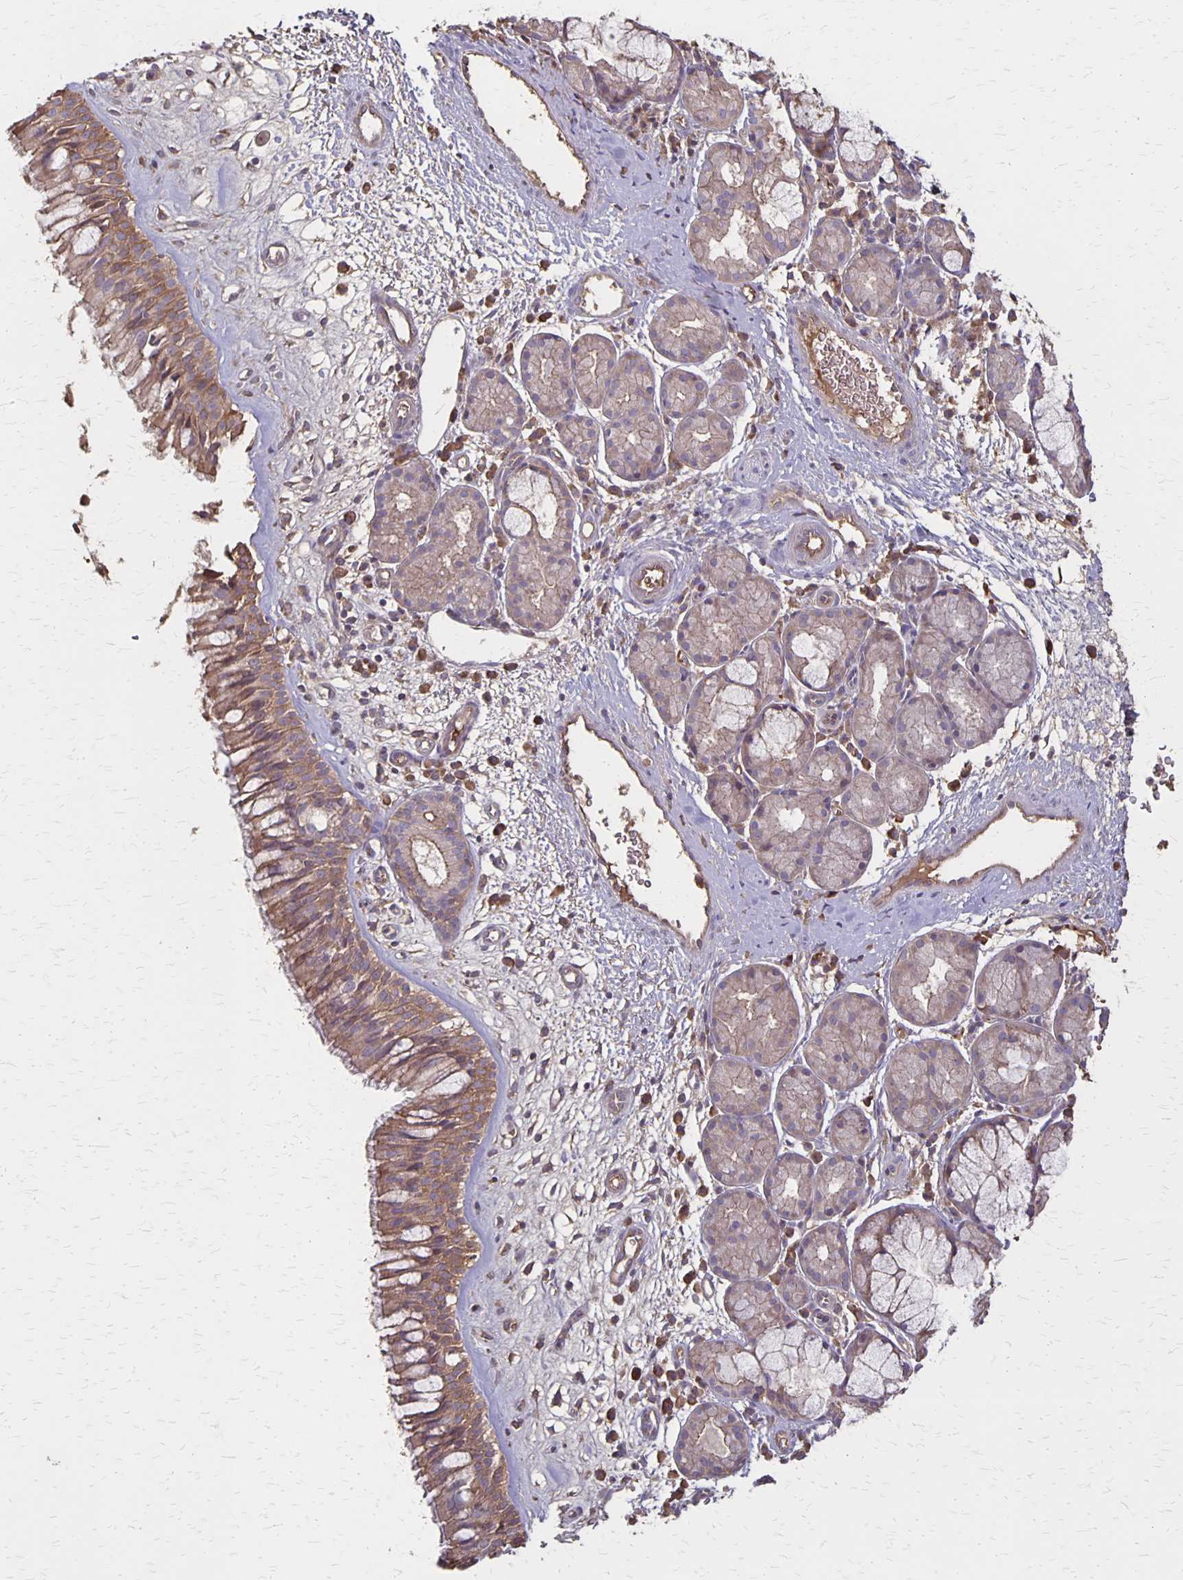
{"staining": {"intensity": "moderate", "quantity": ">75%", "location": "cytoplasmic/membranous"}, "tissue": "nasopharynx", "cell_type": "Respiratory epithelial cells", "image_type": "normal", "snomed": [{"axis": "morphology", "description": "Normal tissue, NOS"}, {"axis": "topography", "description": "Nasopharynx"}], "caption": "An immunohistochemistry (IHC) image of unremarkable tissue is shown. Protein staining in brown highlights moderate cytoplasmic/membranous positivity in nasopharynx within respiratory epithelial cells. The protein of interest is stained brown, and the nuclei are stained in blue (DAB (3,3'-diaminobenzidine) IHC with brightfield microscopy, high magnification).", "gene": "PROM2", "patient": {"sex": "male", "age": 65}}